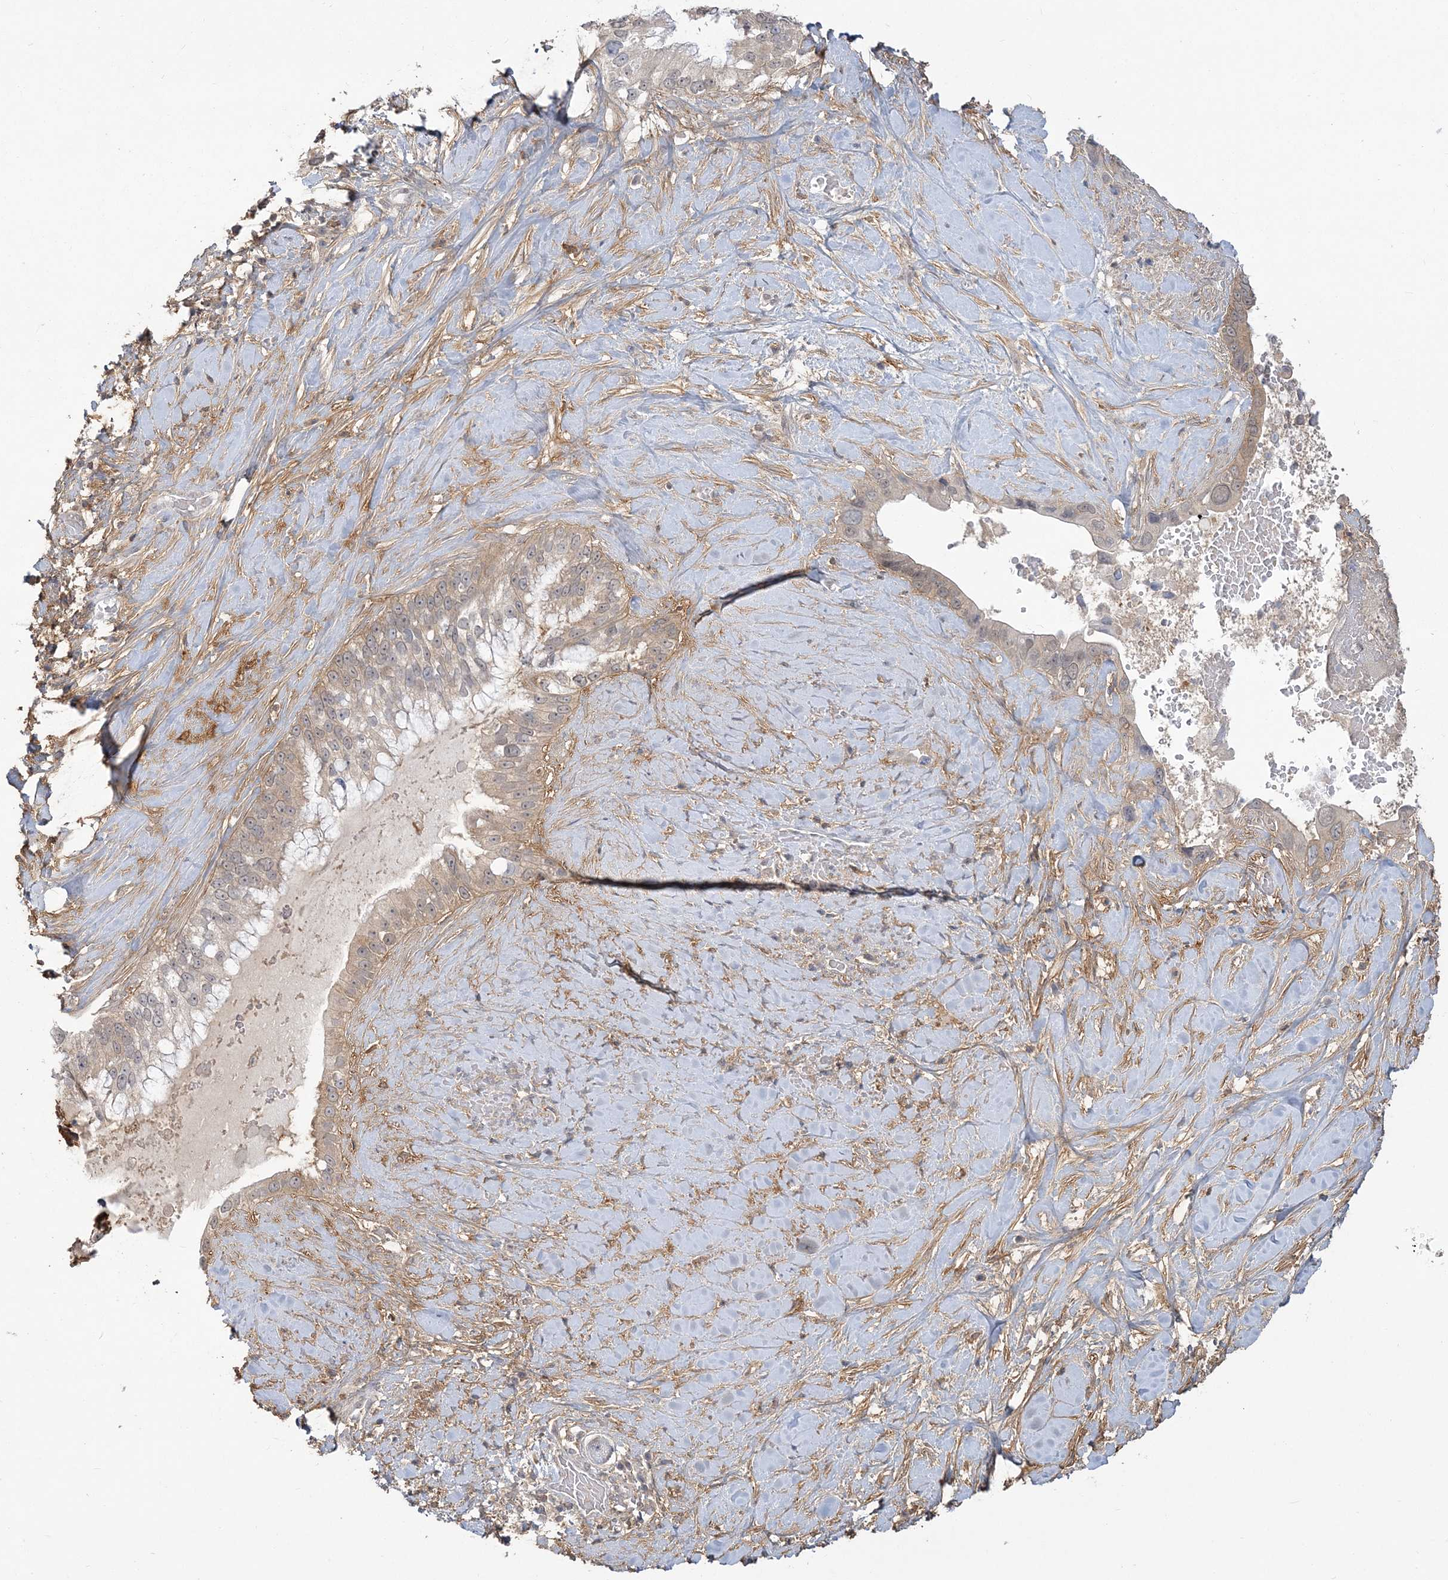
{"staining": {"intensity": "weak", "quantity": "25%-75%", "location": "cytoplasmic/membranous"}, "tissue": "pancreatic cancer", "cell_type": "Tumor cells", "image_type": "cancer", "snomed": [{"axis": "morphology", "description": "Inflammation, NOS"}, {"axis": "morphology", "description": "Adenocarcinoma, NOS"}, {"axis": "topography", "description": "Pancreas"}], "caption": "Human pancreatic cancer (adenocarcinoma) stained with a protein marker reveals weak staining in tumor cells.", "gene": "ANKS1A", "patient": {"sex": "female", "age": 56}}